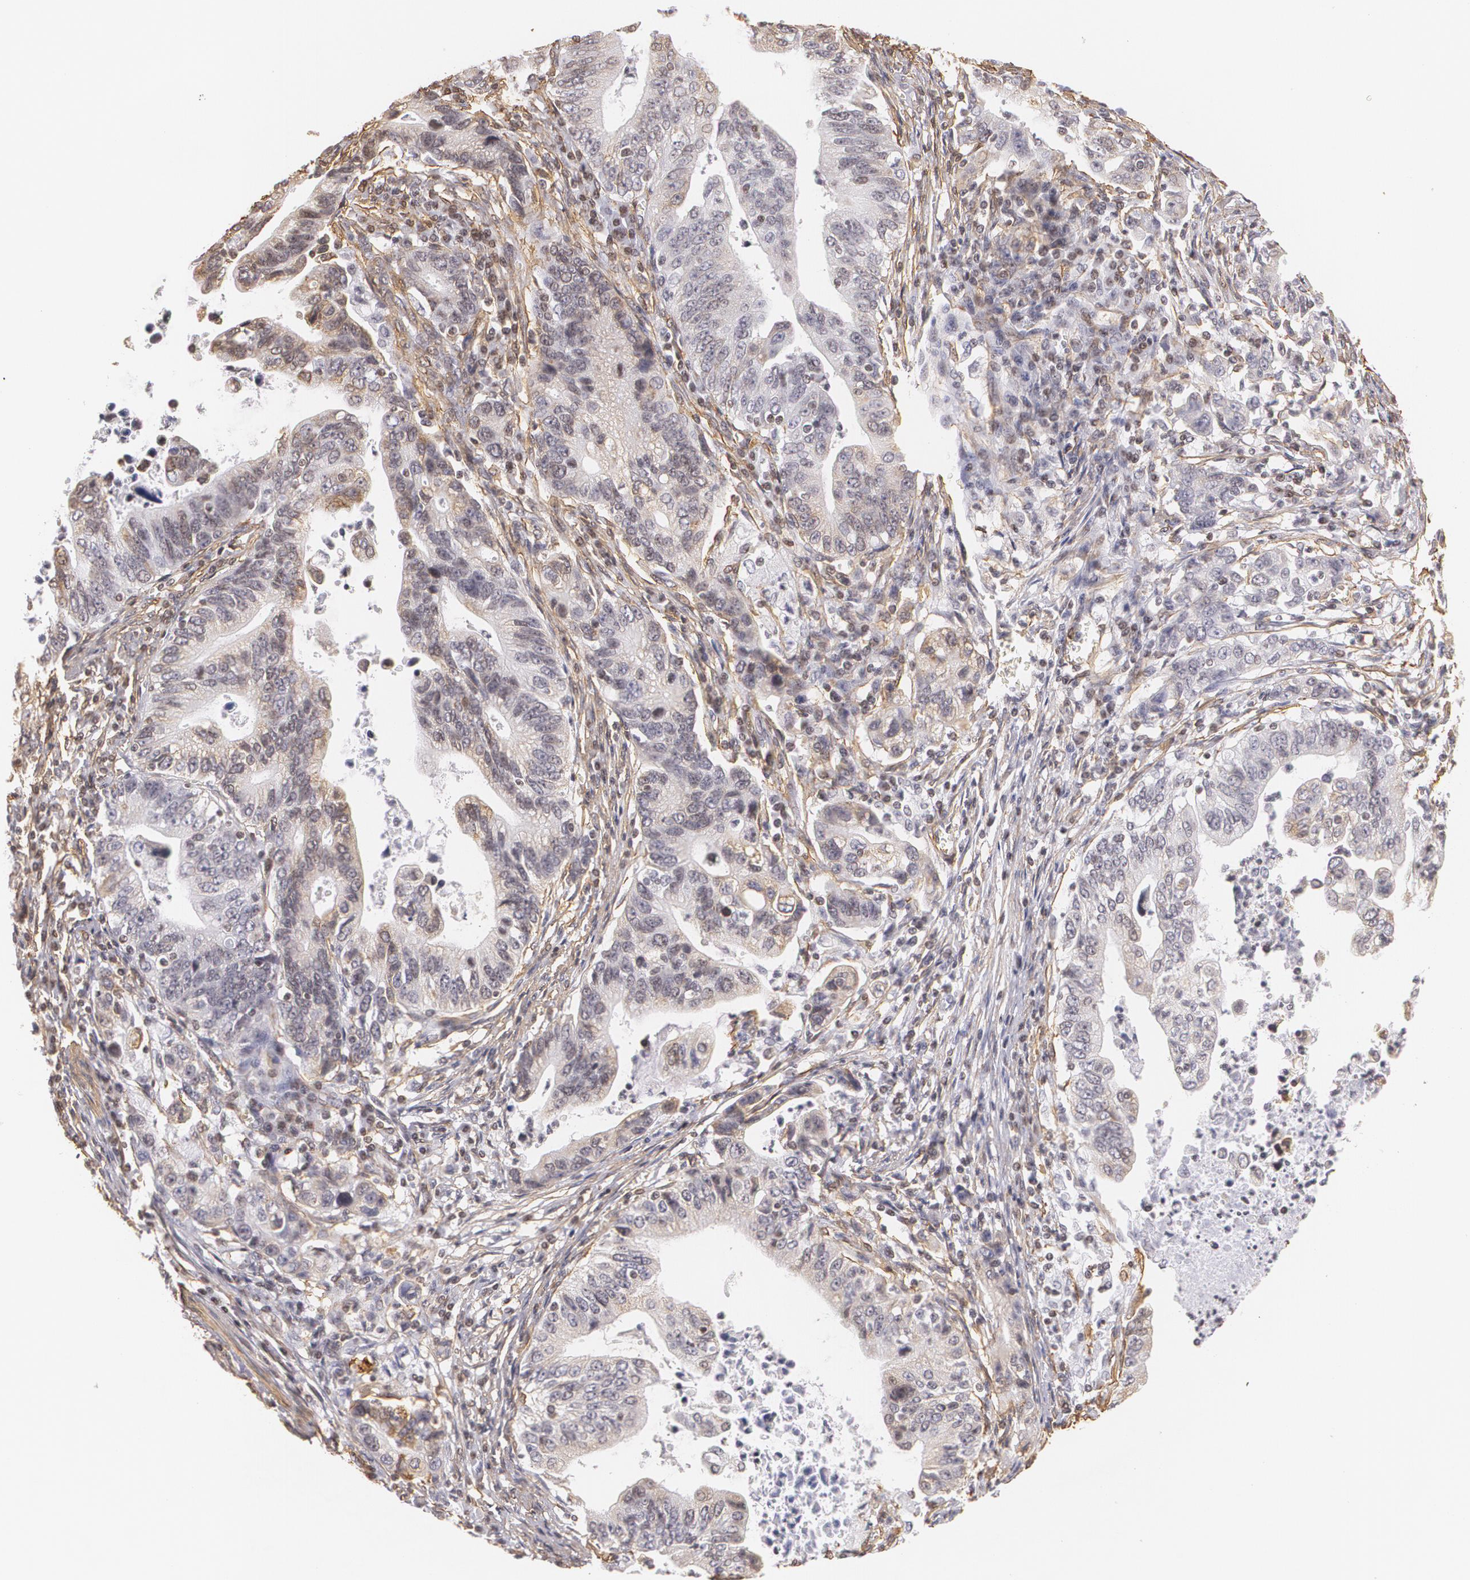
{"staining": {"intensity": "moderate", "quantity": "<25%", "location": "cytoplasmic/membranous"}, "tissue": "stomach cancer", "cell_type": "Tumor cells", "image_type": "cancer", "snomed": [{"axis": "morphology", "description": "Adenocarcinoma, NOS"}, {"axis": "topography", "description": "Stomach, upper"}], "caption": "Protein analysis of stomach cancer (adenocarcinoma) tissue exhibits moderate cytoplasmic/membranous positivity in approximately <25% of tumor cells.", "gene": "VAMP1", "patient": {"sex": "female", "age": 50}}